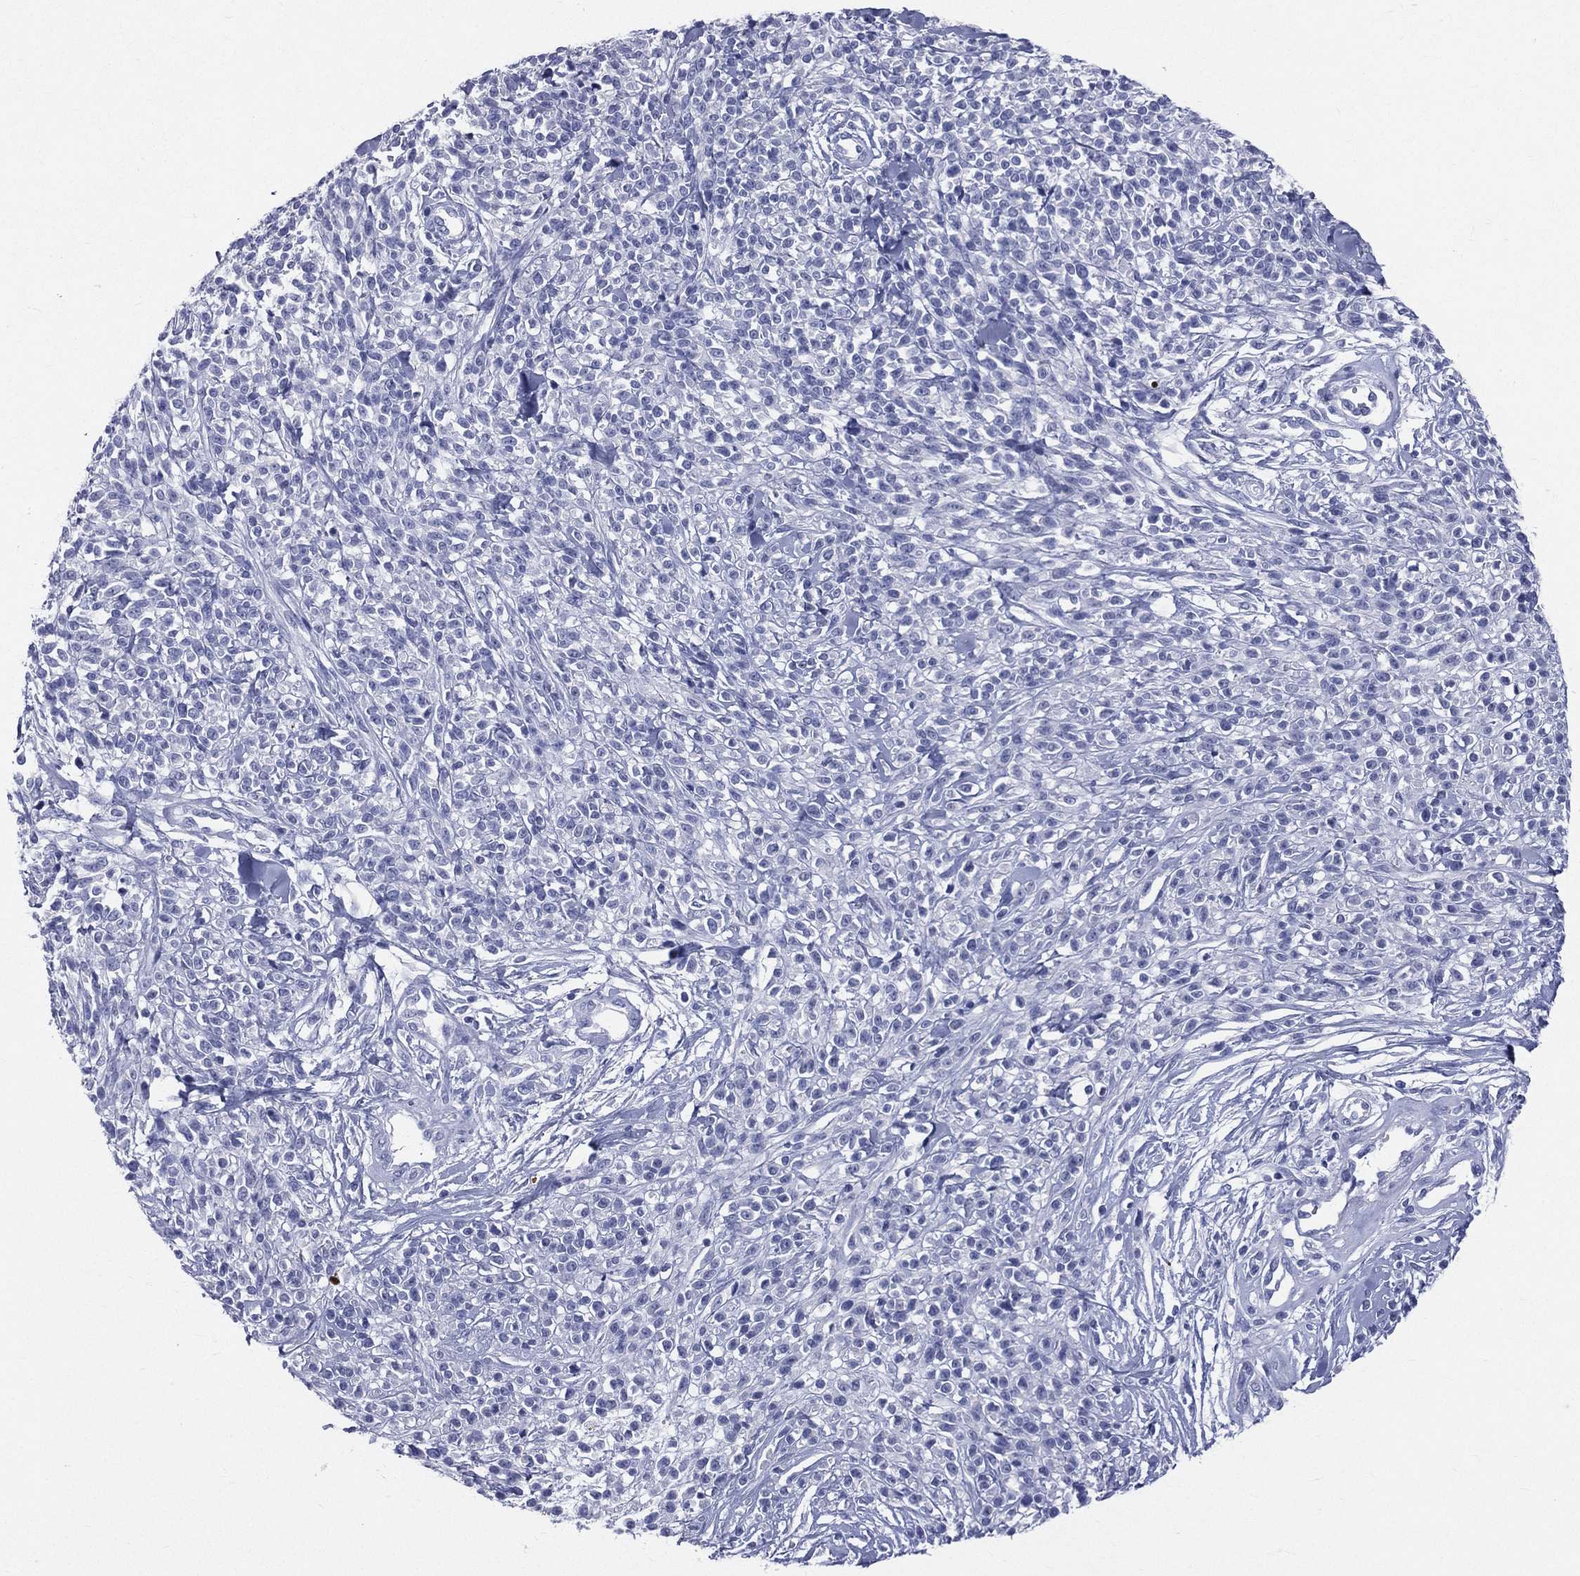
{"staining": {"intensity": "negative", "quantity": "none", "location": "none"}, "tissue": "melanoma", "cell_type": "Tumor cells", "image_type": "cancer", "snomed": [{"axis": "morphology", "description": "Malignant melanoma, NOS"}, {"axis": "topography", "description": "Skin"}, {"axis": "topography", "description": "Skin of trunk"}], "caption": "Immunohistochemistry image of neoplastic tissue: human malignant melanoma stained with DAB displays no significant protein staining in tumor cells.", "gene": "CYLC1", "patient": {"sex": "male", "age": 74}}